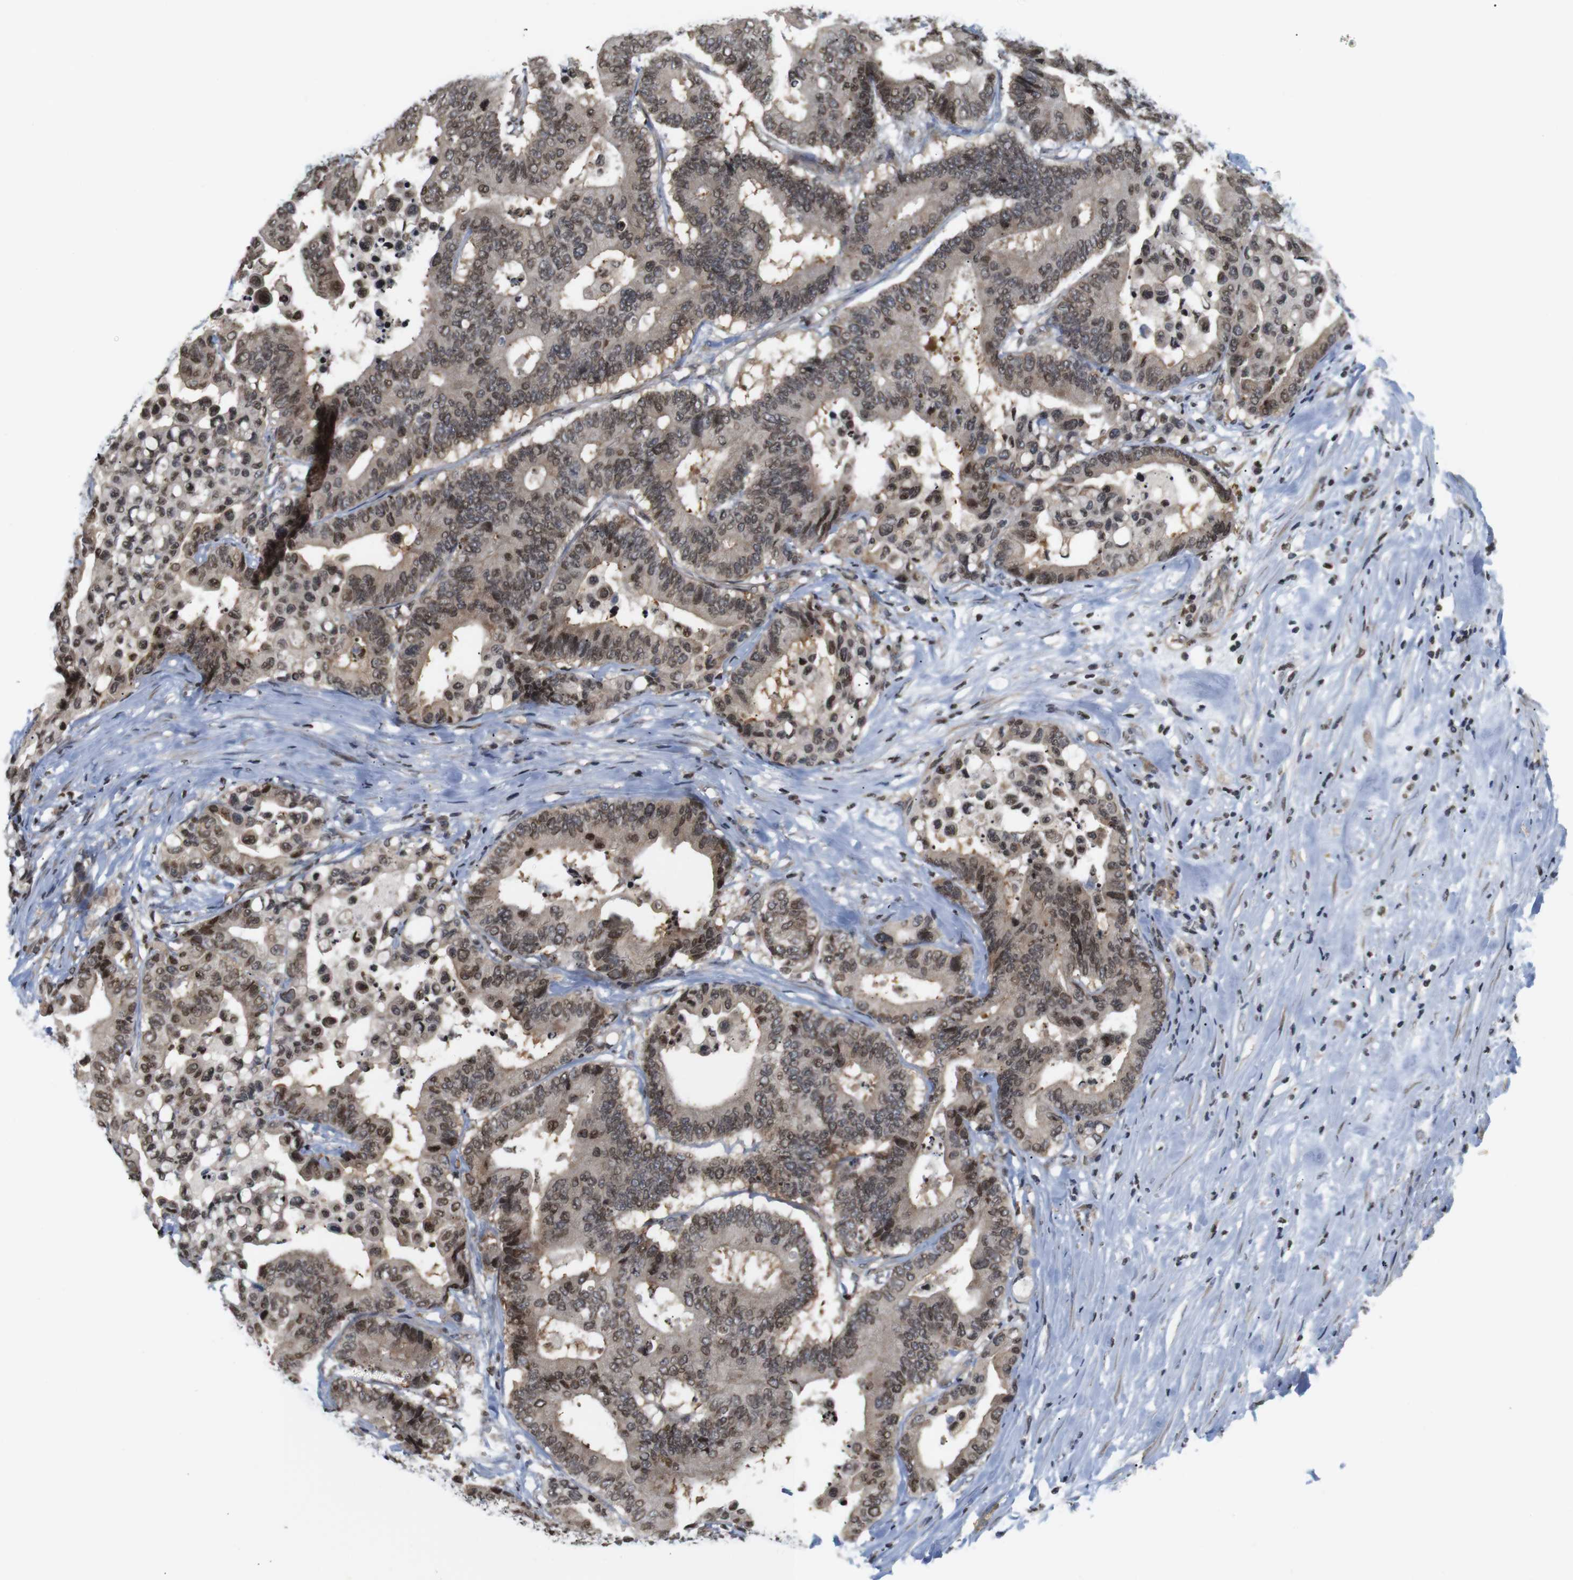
{"staining": {"intensity": "weak", "quantity": ">75%", "location": "cytoplasmic/membranous,nuclear"}, "tissue": "colorectal cancer", "cell_type": "Tumor cells", "image_type": "cancer", "snomed": [{"axis": "morphology", "description": "Normal tissue, NOS"}, {"axis": "morphology", "description": "Adenocarcinoma, NOS"}, {"axis": "topography", "description": "Colon"}], "caption": "Colorectal cancer (adenocarcinoma) stained with DAB immunohistochemistry (IHC) exhibits low levels of weak cytoplasmic/membranous and nuclear expression in approximately >75% of tumor cells. Nuclei are stained in blue.", "gene": "MBD1", "patient": {"sex": "male", "age": 82}}